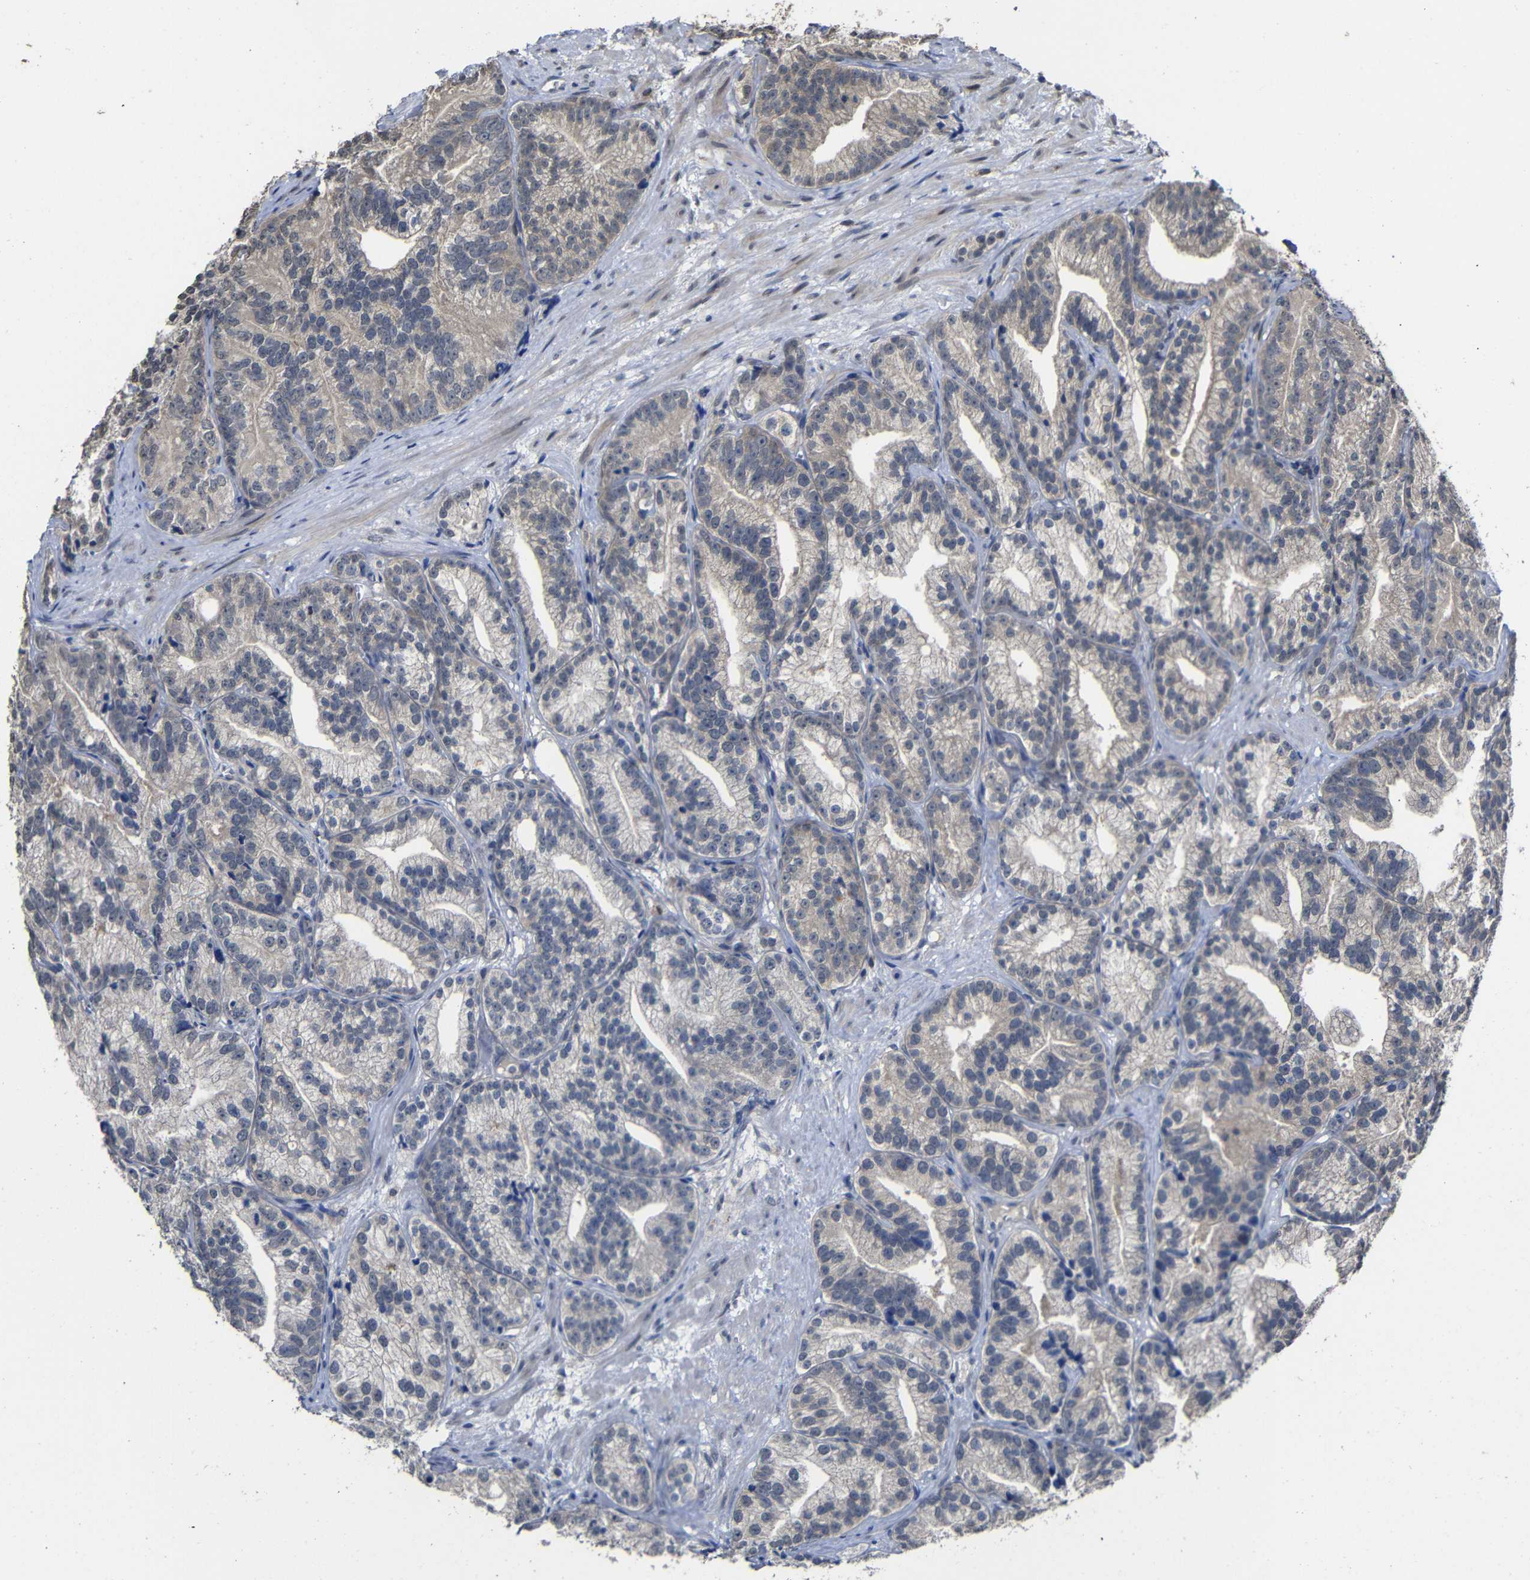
{"staining": {"intensity": "weak", "quantity": "<25%", "location": "cytoplasmic/membranous"}, "tissue": "prostate cancer", "cell_type": "Tumor cells", "image_type": "cancer", "snomed": [{"axis": "morphology", "description": "Adenocarcinoma, Low grade"}, {"axis": "topography", "description": "Prostate"}], "caption": "Tumor cells are negative for protein expression in human prostate low-grade adenocarcinoma.", "gene": "ATG12", "patient": {"sex": "male", "age": 89}}